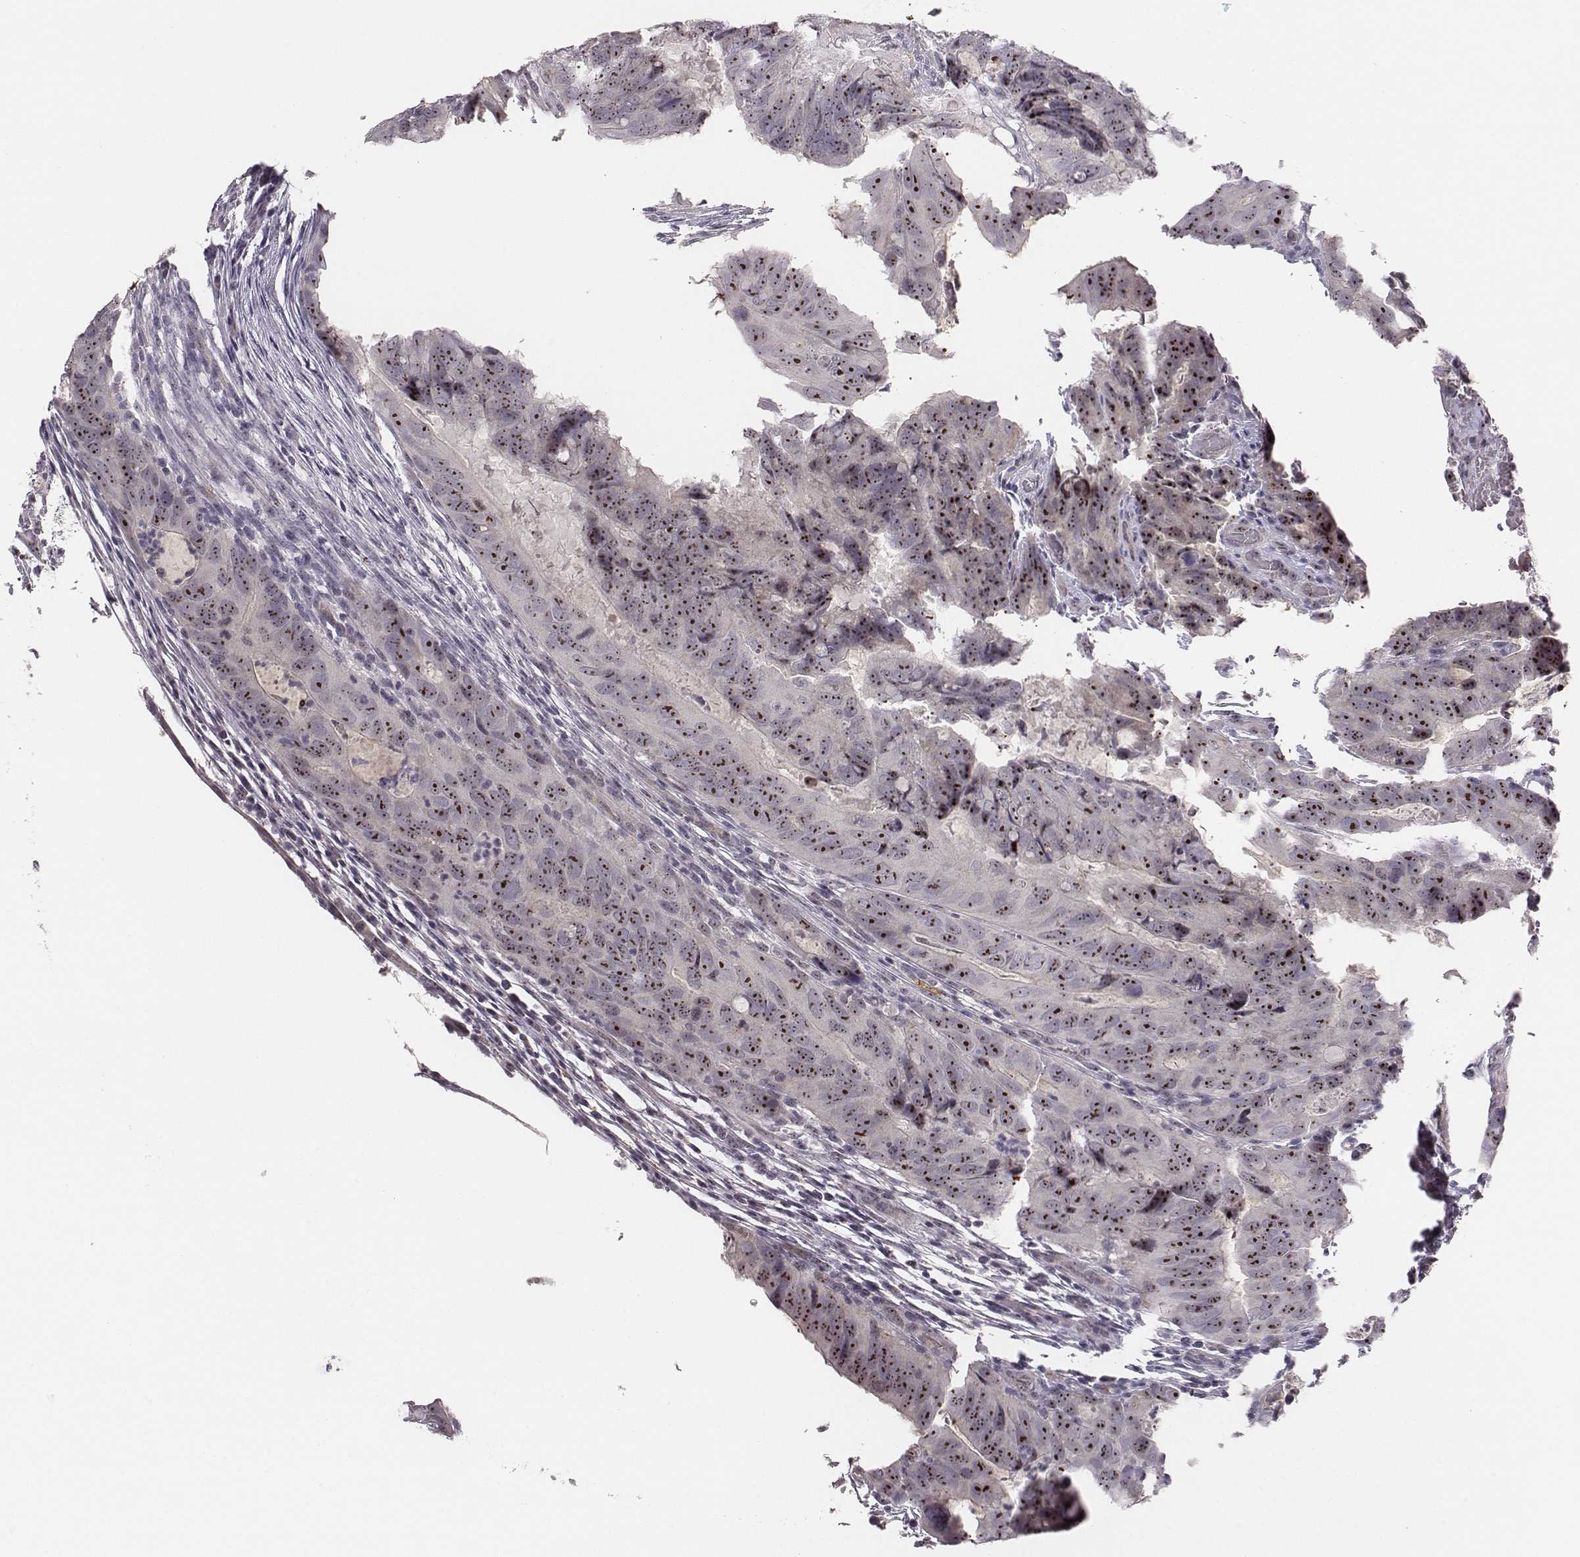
{"staining": {"intensity": "strong", "quantity": ">75%", "location": "nuclear"}, "tissue": "colorectal cancer", "cell_type": "Tumor cells", "image_type": "cancer", "snomed": [{"axis": "morphology", "description": "Adenocarcinoma, NOS"}, {"axis": "topography", "description": "Colon"}], "caption": "This histopathology image displays colorectal cancer (adenocarcinoma) stained with IHC to label a protein in brown. The nuclear of tumor cells show strong positivity for the protein. Nuclei are counter-stained blue.", "gene": "NIFK", "patient": {"sex": "male", "age": 79}}